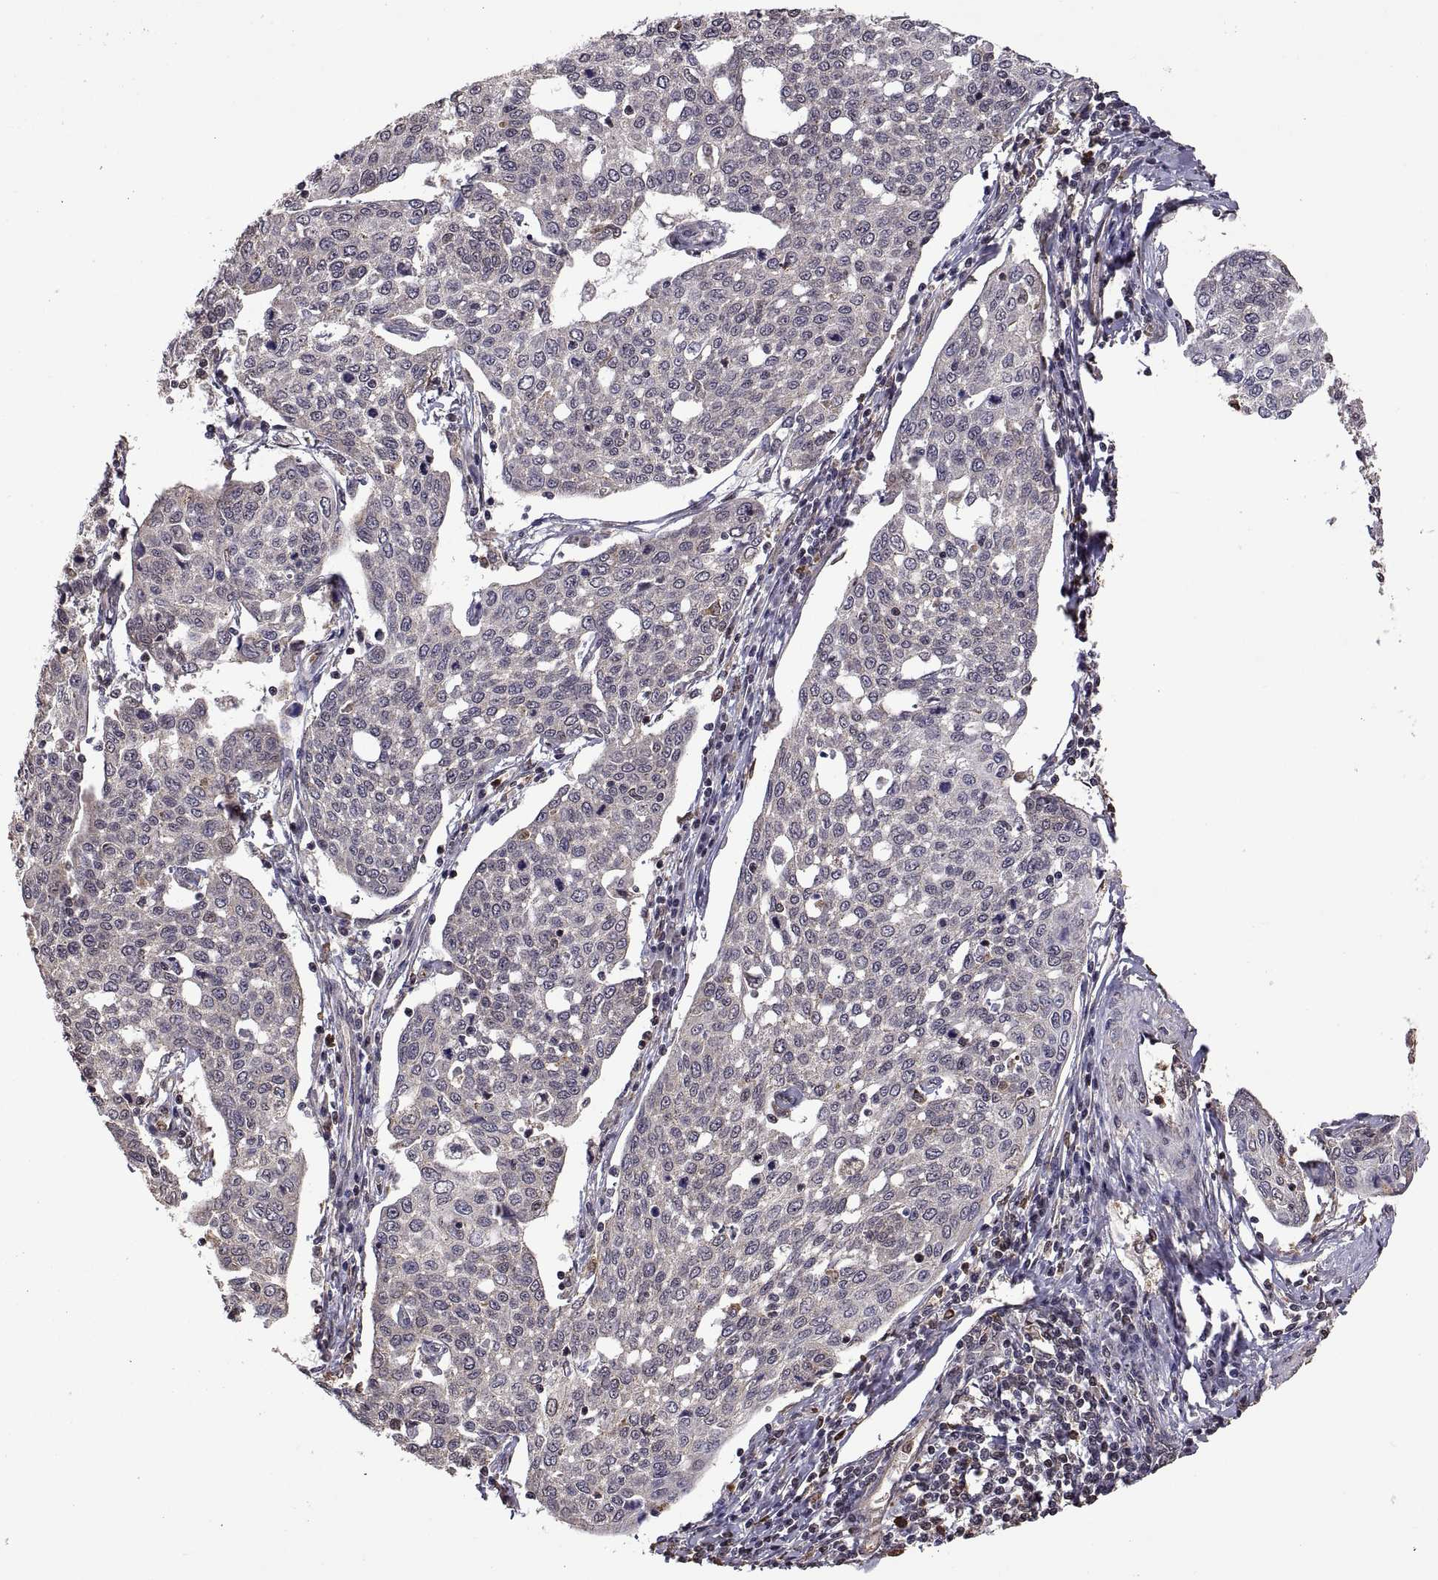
{"staining": {"intensity": "weak", "quantity": "25%-75%", "location": "cytoplasmic/membranous"}, "tissue": "cervical cancer", "cell_type": "Tumor cells", "image_type": "cancer", "snomed": [{"axis": "morphology", "description": "Squamous cell carcinoma, NOS"}, {"axis": "topography", "description": "Cervix"}], "caption": "Immunohistochemistry histopathology image of cervical squamous cell carcinoma stained for a protein (brown), which reveals low levels of weak cytoplasmic/membranous positivity in approximately 25%-75% of tumor cells.", "gene": "ZNRF2", "patient": {"sex": "female", "age": 34}}